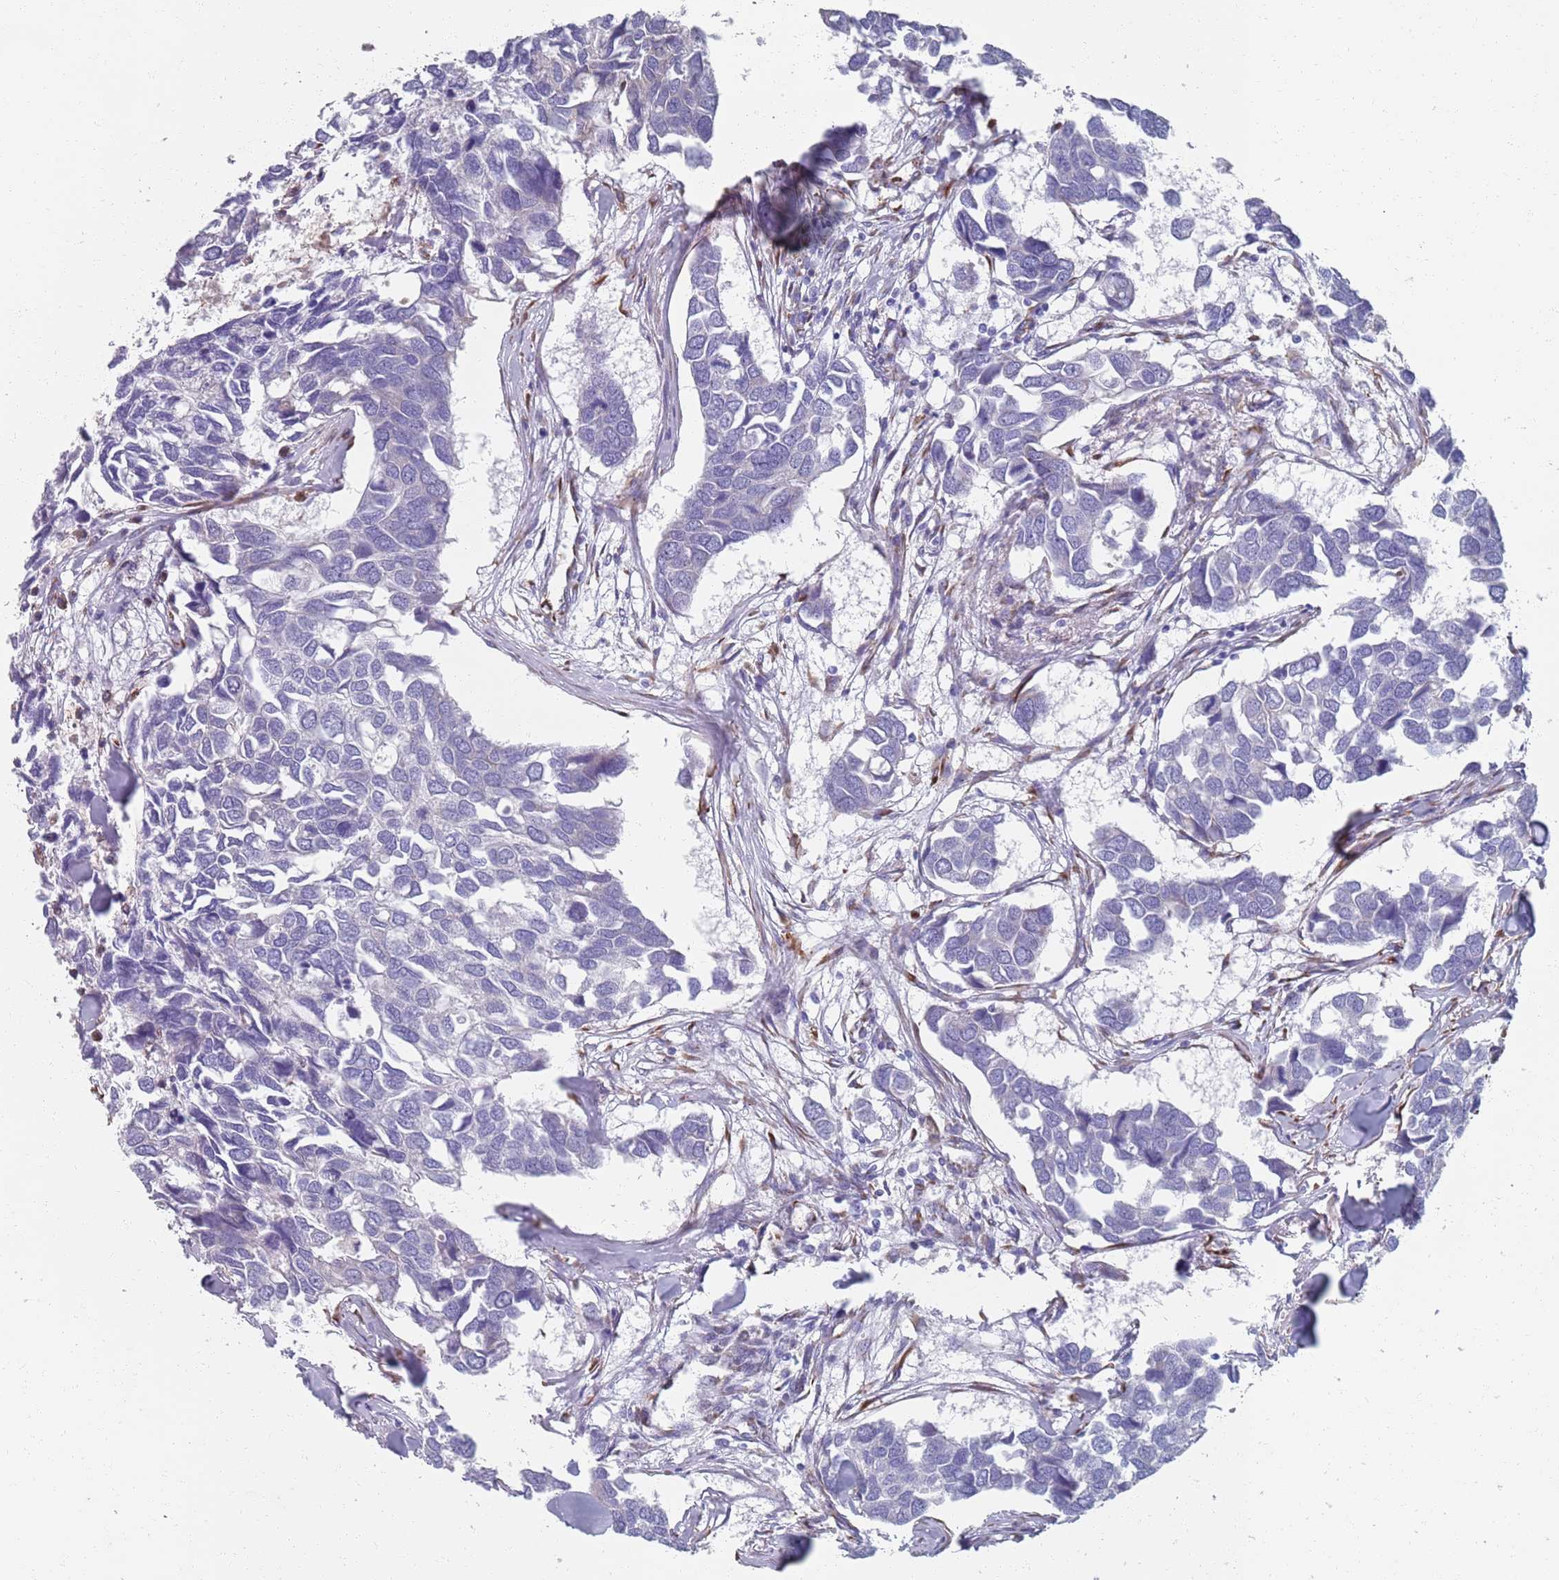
{"staining": {"intensity": "negative", "quantity": "none", "location": "none"}, "tissue": "breast cancer", "cell_type": "Tumor cells", "image_type": "cancer", "snomed": [{"axis": "morphology", "description": "Duct carcinoma"}, {"axis": "topography", "description": "Breast"}], "caption": "DAB (3,3'-diaminobenzidine) immunohistochemical staining of invasive ductal carcinoma (breast) exhibits no significant expression in tumor cells. (Immunohistochemistry (ihc), brightfield microscopy, high magnification).", "gene": "PLOD1", "patient": {"sex": "female", "age": 83}}